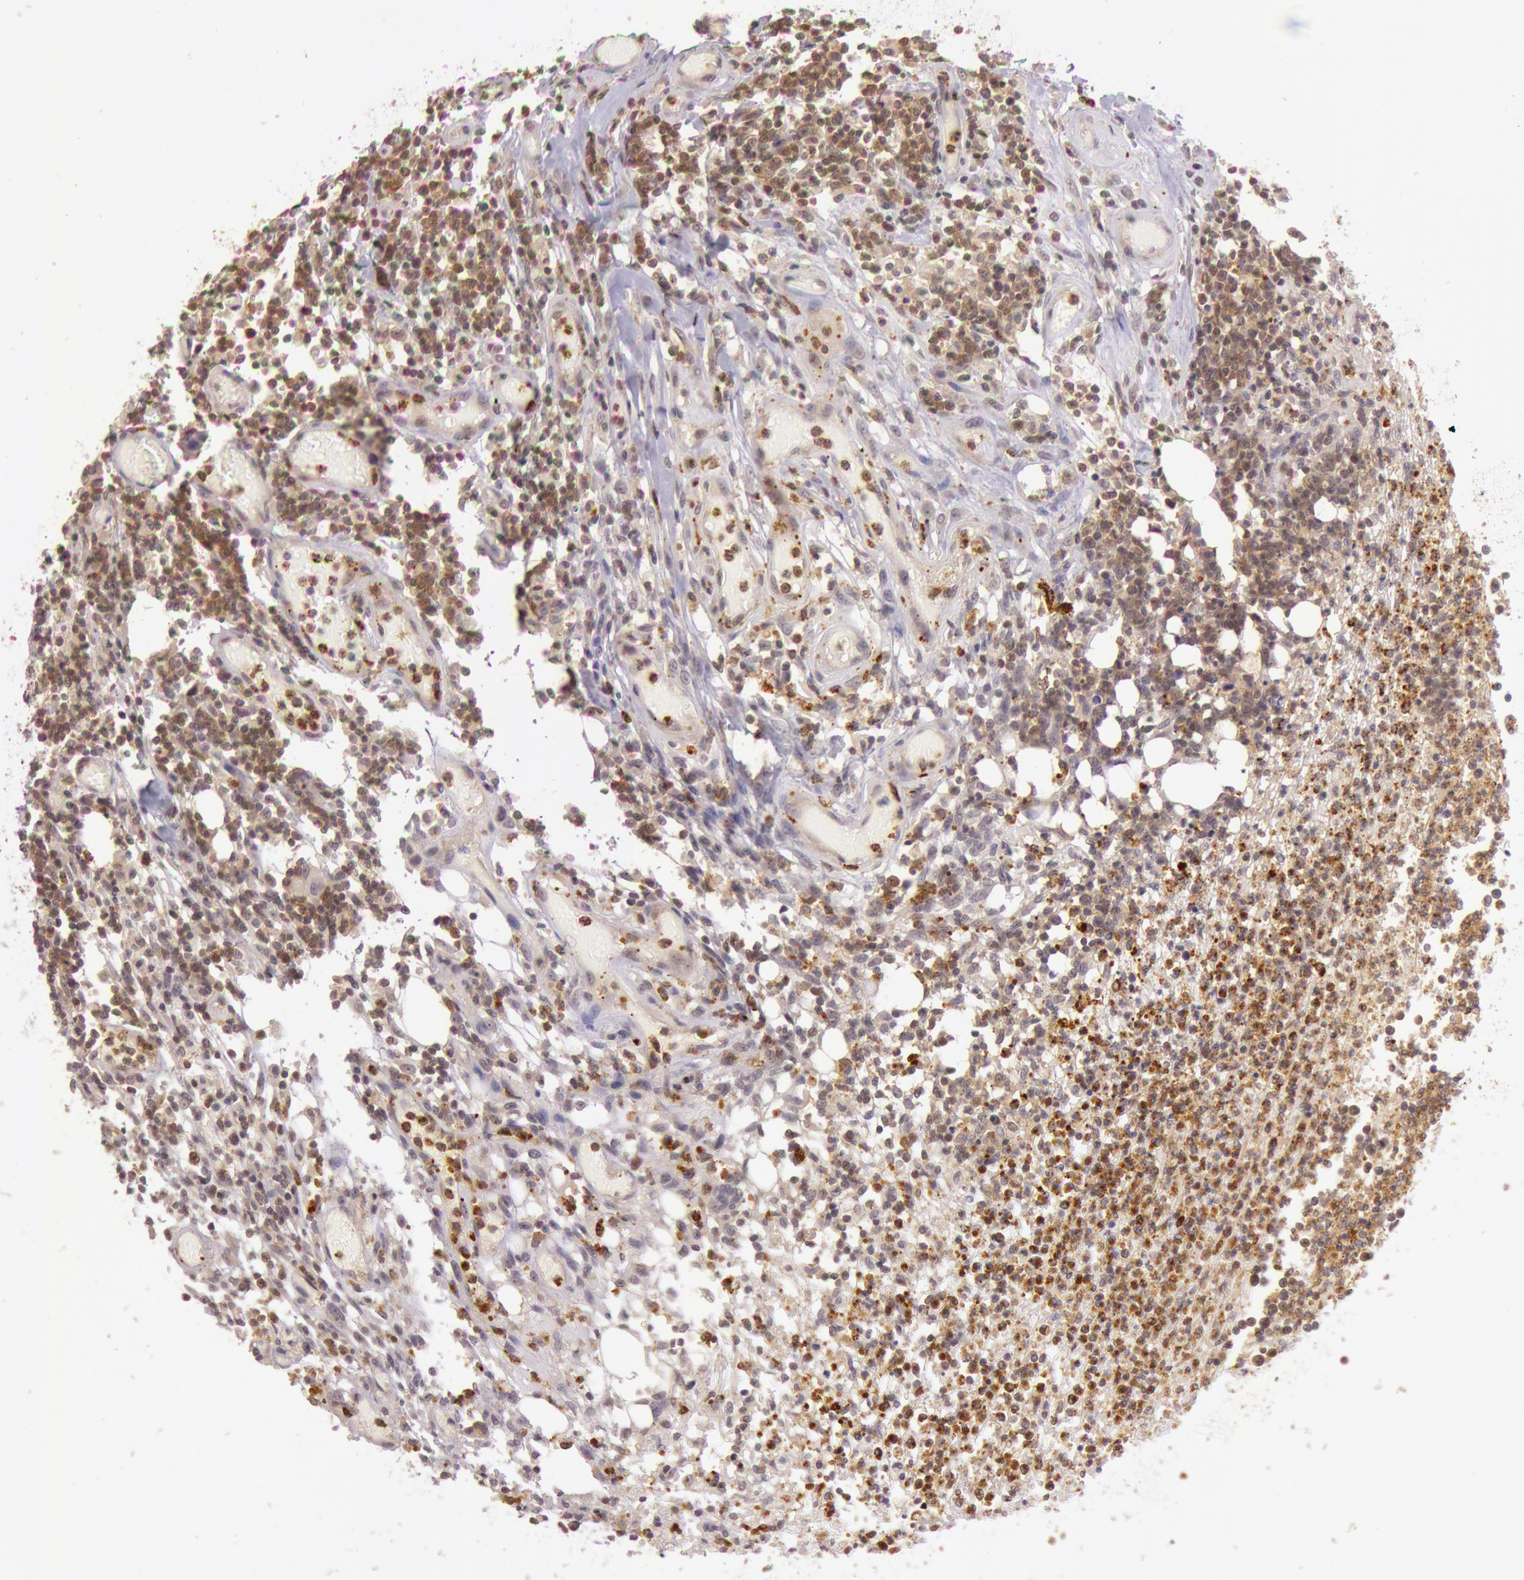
{"staining": {"intensity": "moderate", "quantity": ">75%", "location": "cytoplasmic/membranous"}, "tissue": "lymphoma", "cell_type": "Tumor cells", "image_type": "cancer", "snomed": [{"axis": "morphology", "description": "Malignant lymphoma, non-Hodgkin's type, High grade"}, {"axis": "topography", "description": "Colon"}], "caption": "High-grade malignant lymphoma, non-Hodgkin's type tissue exhibits moderate cytoplasmic/membranous positivity in about >75% of tumor cells, visualized by immunohistochemistry. (DAB IHC, brown staining for protein, blue staining for nuclei).", "gene": "ATG2B", "patient": {"sex": "male", "age": 82}}